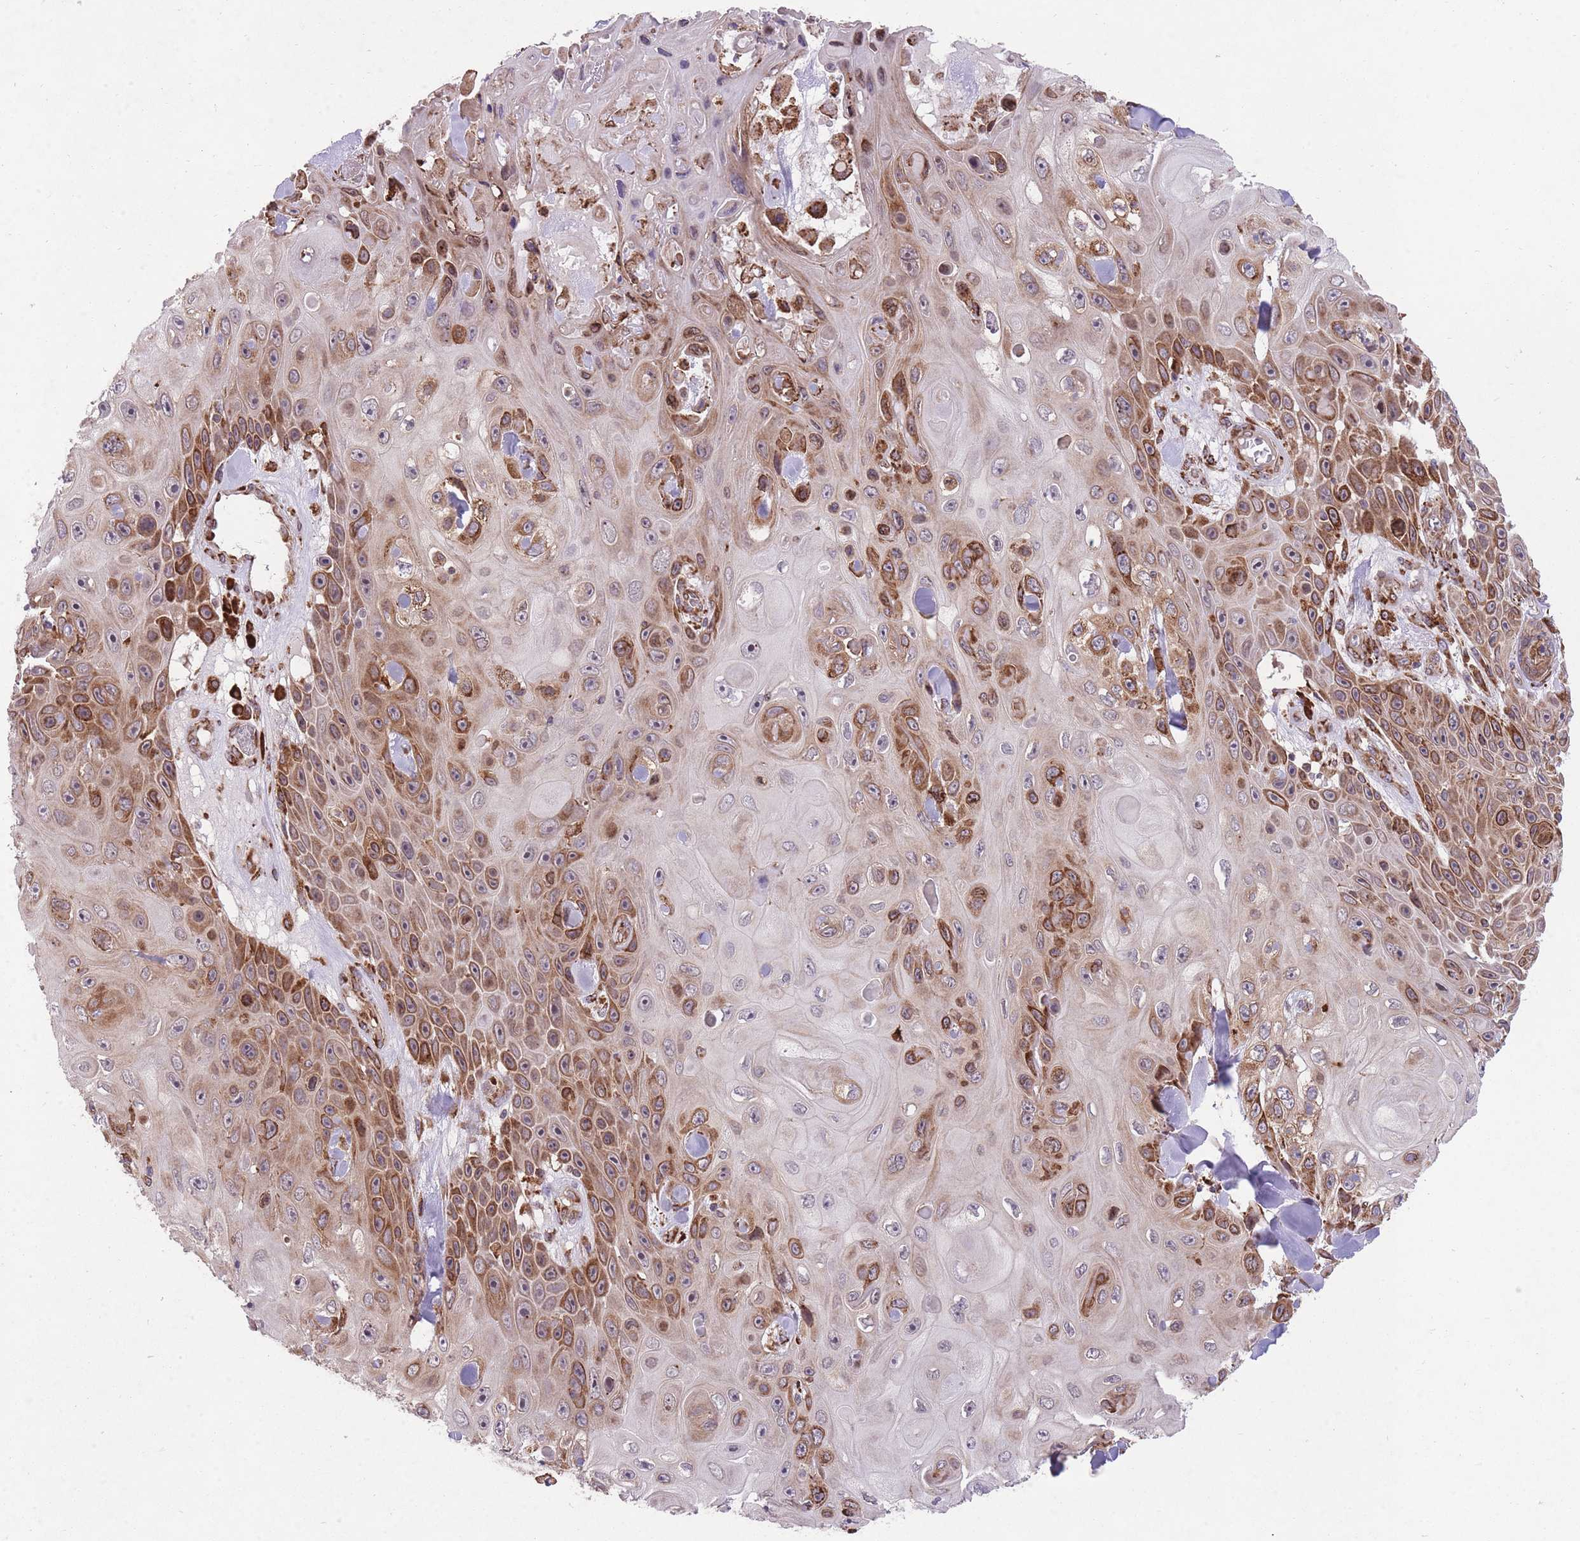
{"staining": {"intensity": "strong", "quantity": "<25%", "location": "cytoplasmic/membranous"}, "tissue": "skin cancer", "cell_type": "Tumor cells", "image_type": "cancer", "snomed": [{"axis": "morphology", "description": "Squamous cell carcinoma, NOS"}, {"axis": "topography", "description": "Skin"}], "caption": "Immunohistochemical staining of skin cancer (squamous cell carcinoma) demonstrates medium levels of strong cytoplasmic/membranous staining in about <25% of tumor cells.", "gene": "TTLL3", "patient": {"sex": "male", "age": 82}}